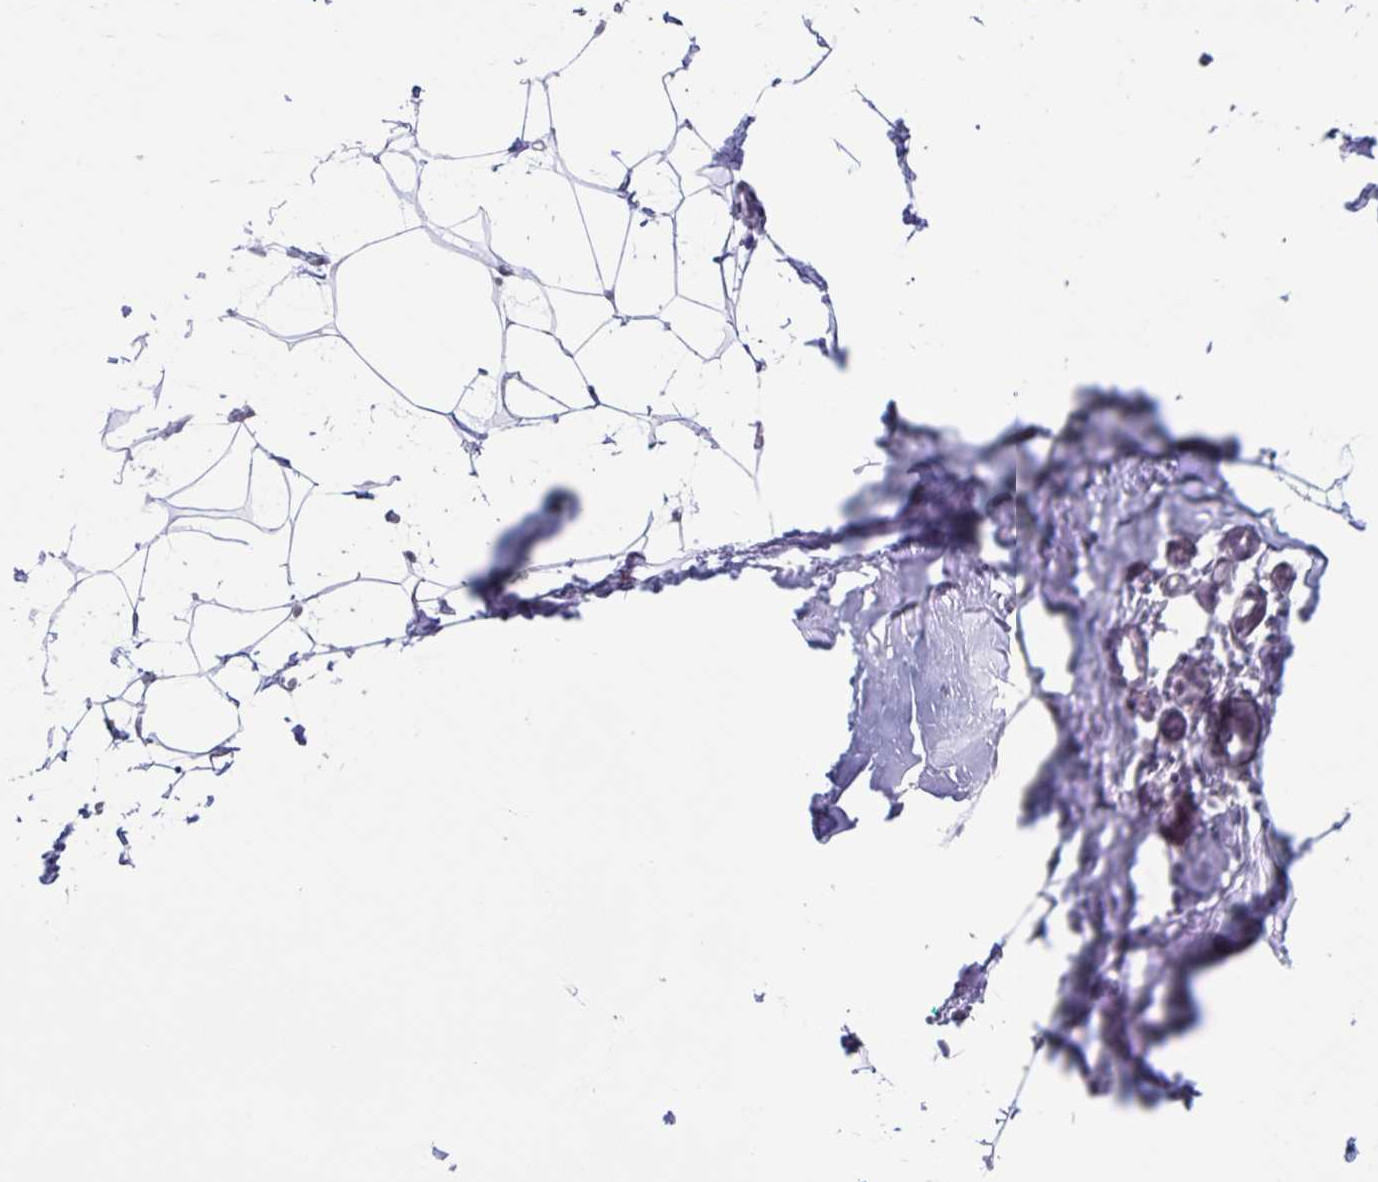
{"staining": {"intensity": "negative", "quantity": "none", "location": "none"}, "tissue": "breast", "cell_type": "Adipocytes", "image_type": "normal", "snomed": [{"axis": "morphology", "description": "Normal tissue, NOS"}, {"axis": "topography", "description": "Breast"}], "caption": "A histopathology image of breast stained for a protein displays no brown staining in adipocytes.", "gene": "LCE6A", "patient": {"sex": "female", "age": 32}}